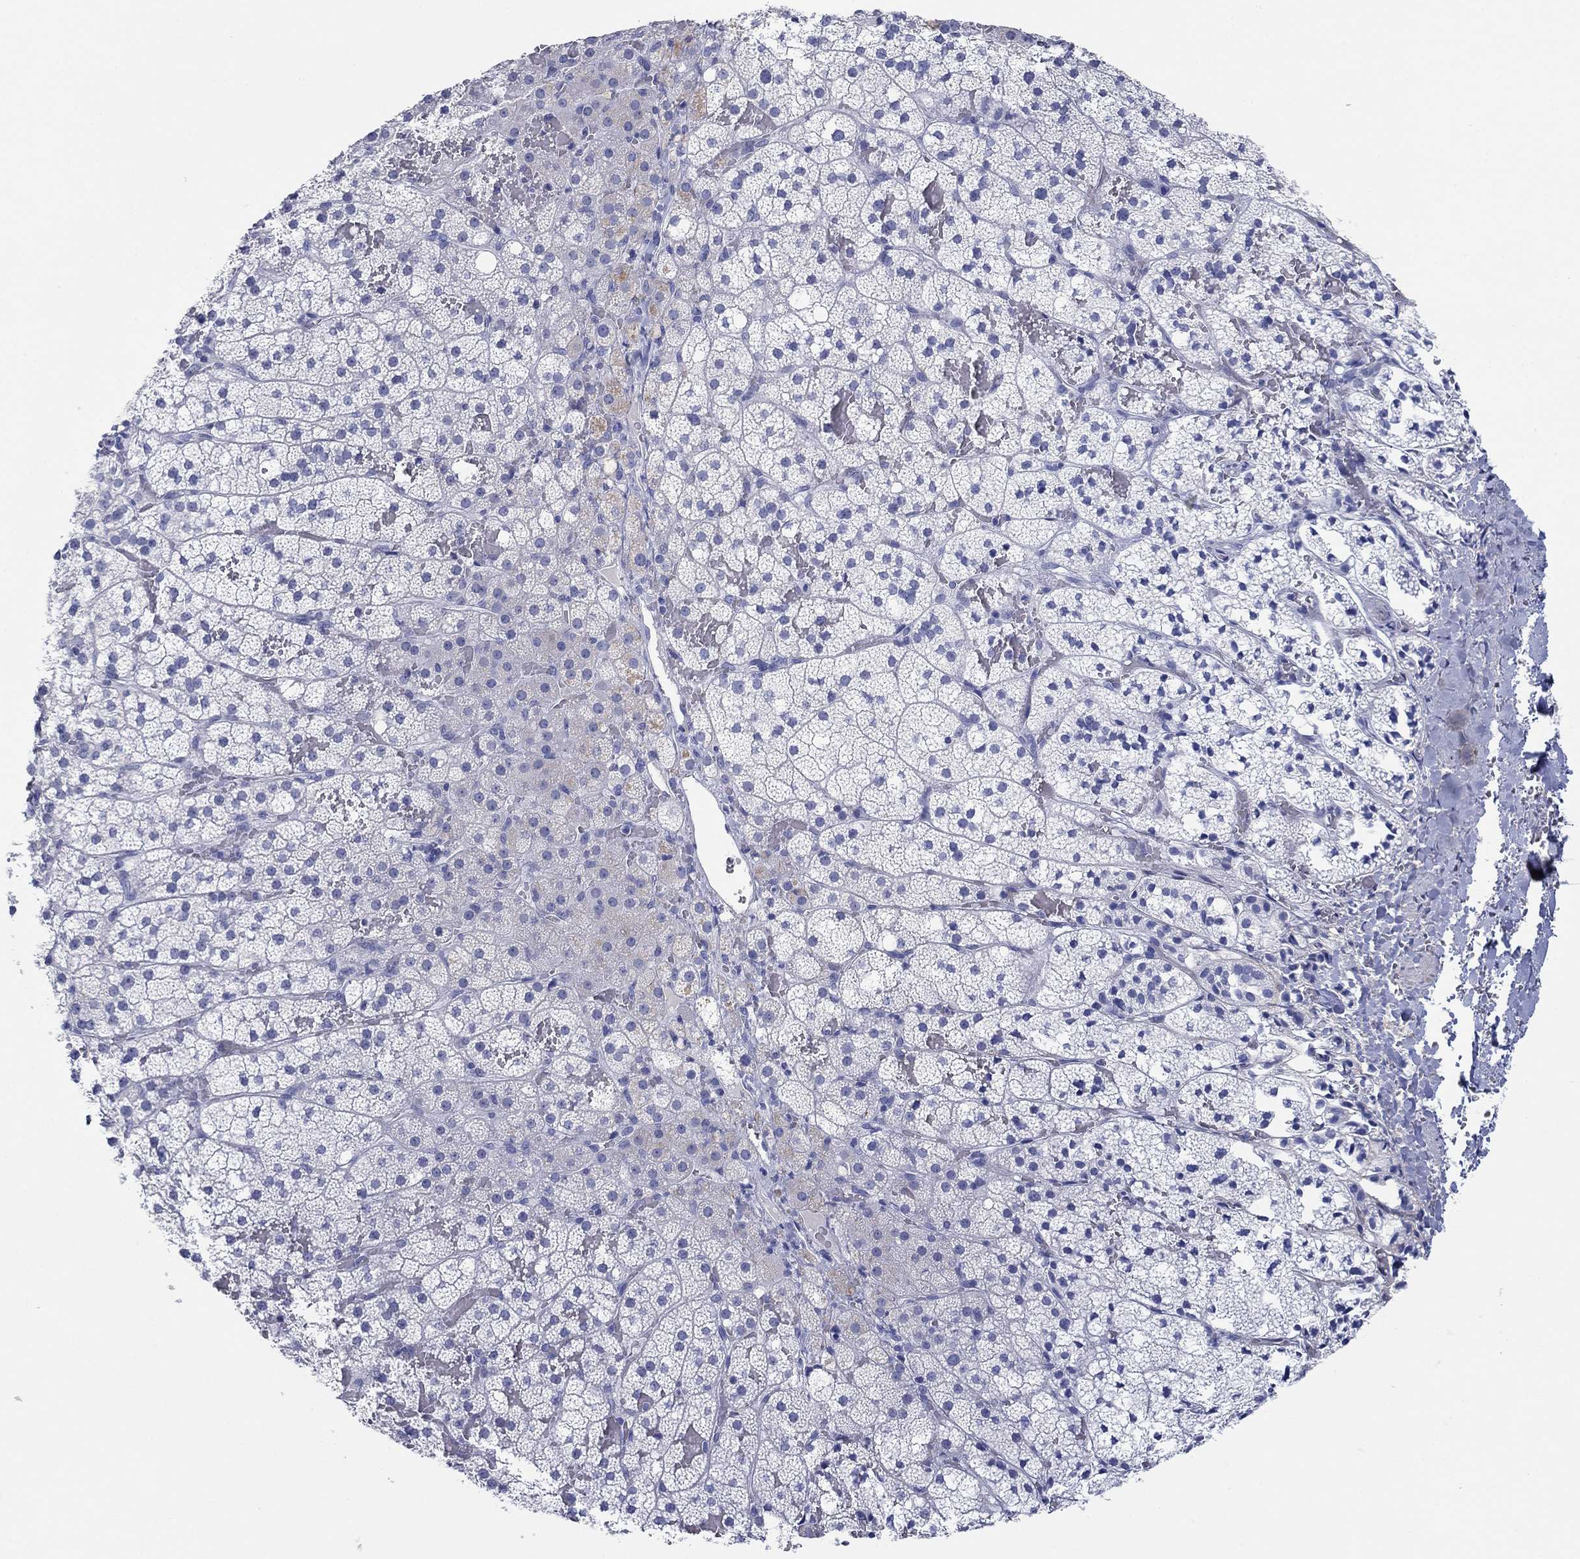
{"staining": {"intensity": "negative", "quantity": "none", "location": "none"}, "tissue": "adrenal gland", "cell_type": "Glandular cells", "image_type": "normal", "snomed": [{"axis": "morphology", "description": "Normal tissue, NOS"}, {"axis": "topography", "description": "Adrenal gland"}], "caption": "Adrenal gland was stained to show a protein in brown. There is no significant expression in glandular cells. (Brightfield microscopy of DAB (3,3'-diaminobenzidine) IHC at high magnification).", "gene": "PDYN", "patient": {"sex": "male", "age": 53}}